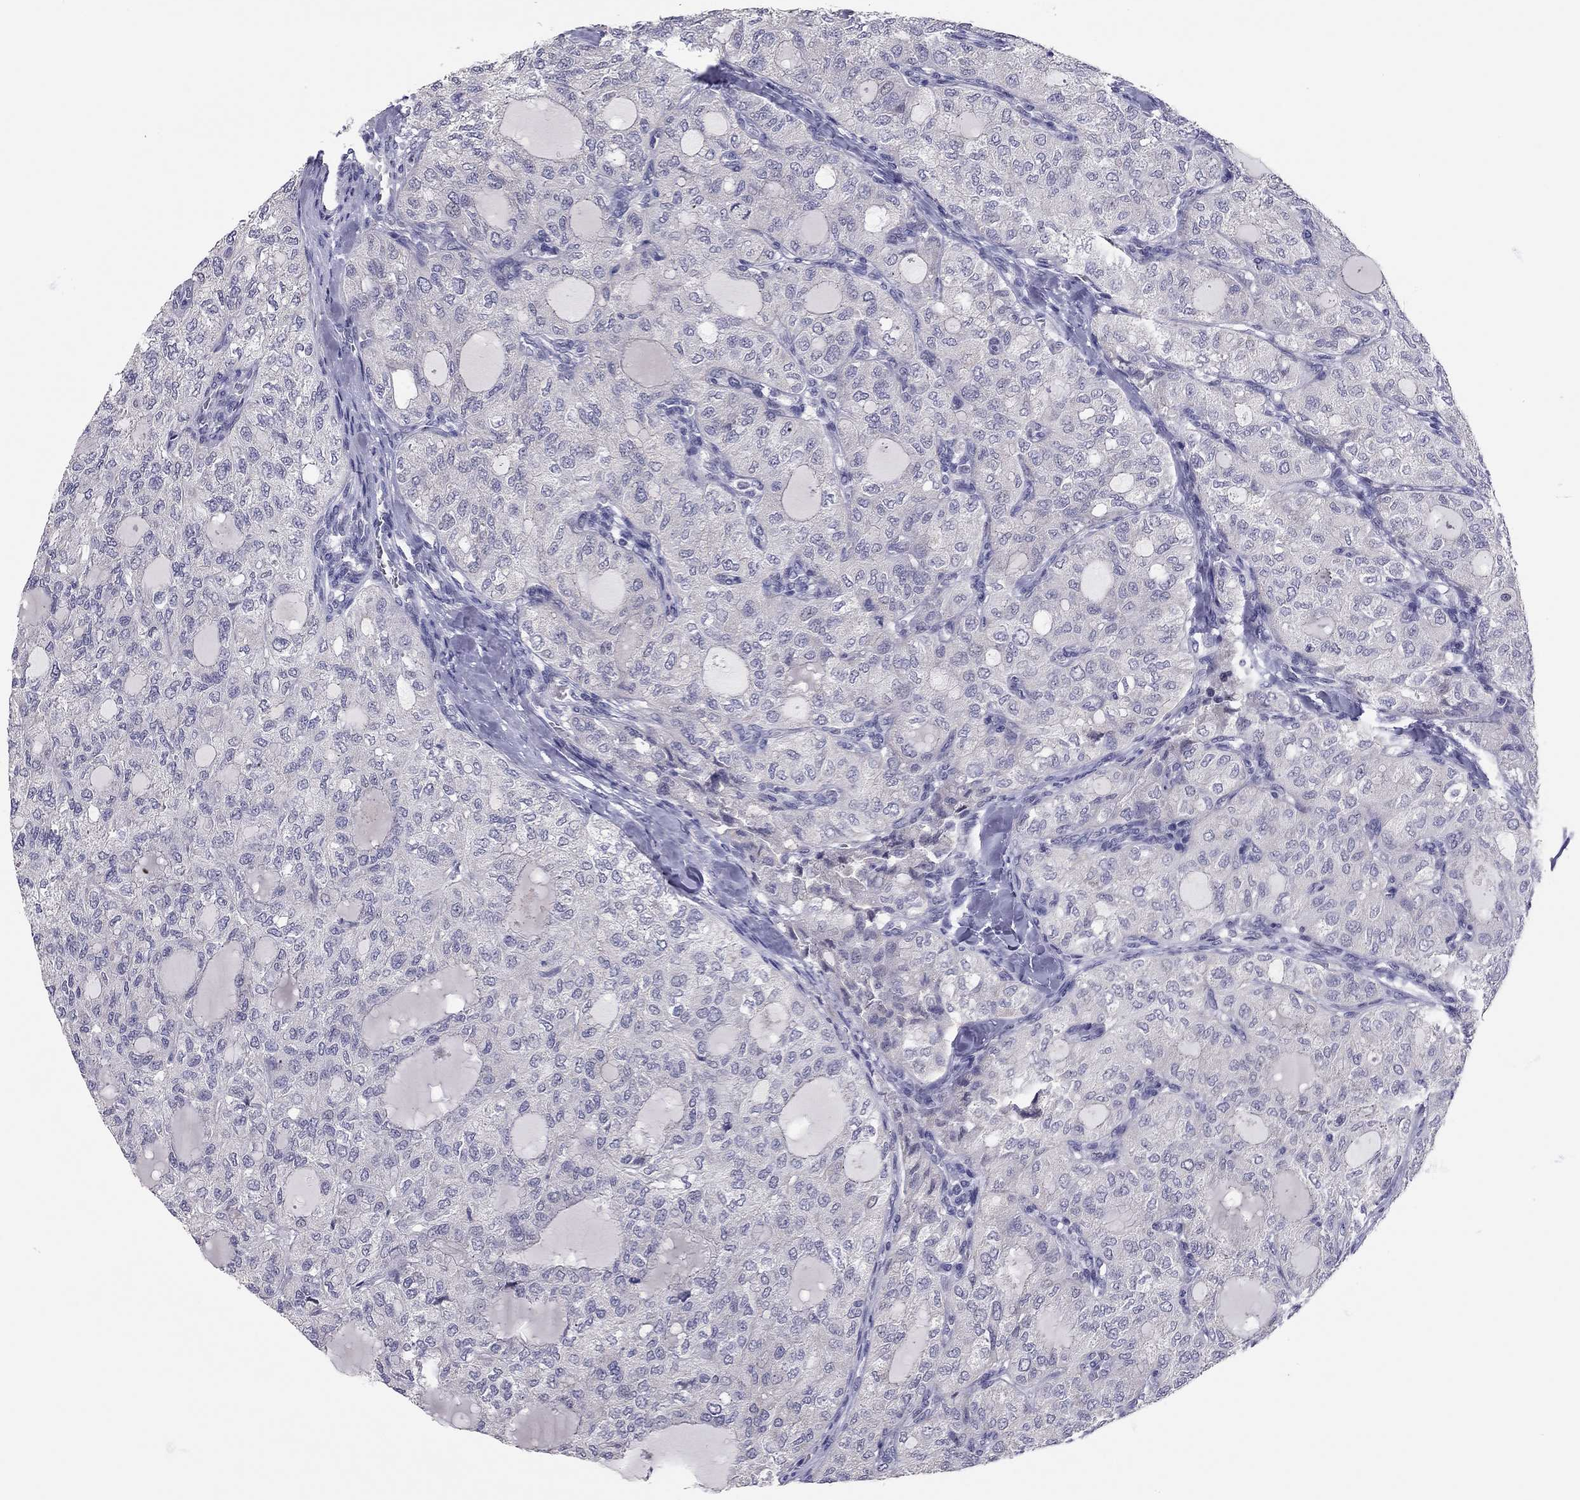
{"staining": {"intensity": "negative", "quantity": "none", "location": "none"}, "tissue": "thyroid cancer", "cell_type": "Tumor cells", "image_type": "cancer", "snomed": [{"axis": "morphology", "description": "Follicular adenoma carcinoma, NOS"}, {"axis": "topography", "description": "Thyroid gland"}], "caption": "Thyroid cancer stained for a protein using IHC shows no positivity tumor cells.", "gene": "SCARB1", "patient": {"sex": "male", "age": 75}}